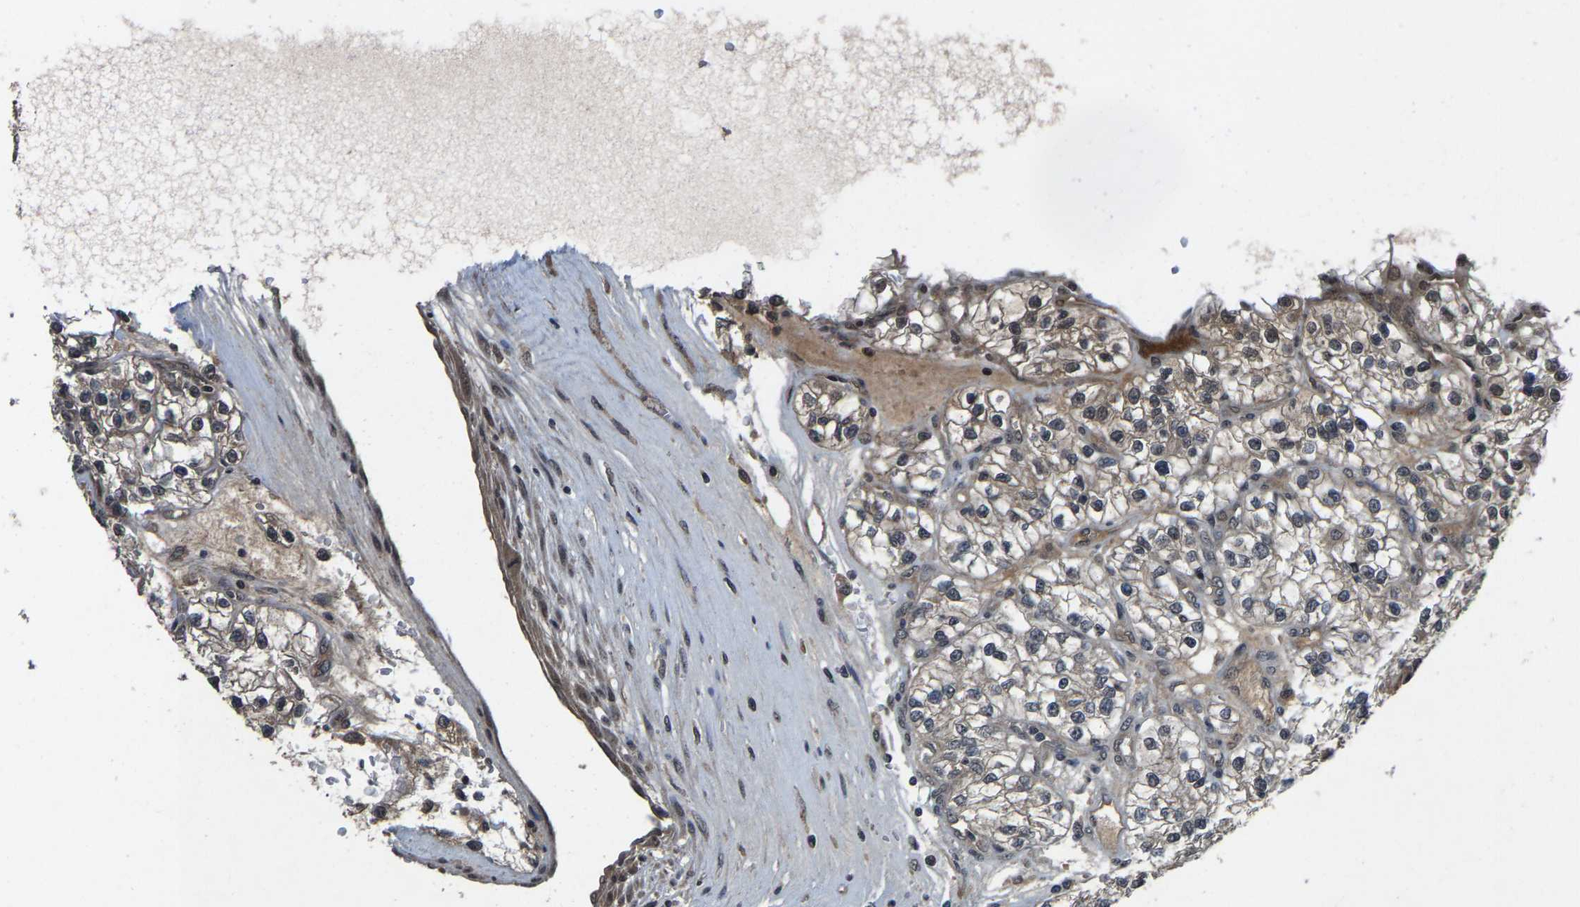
{"staining": {"intensity": "weak", "quantity": "<25%", "location": "cytoplasmic/membranous"}, "tissue": "renal cancer", "cell_type": "Tumor cells", "image_type": "cancer", "snomed": [{"axis": "morphology", "description": "Adenocarcinoma, NOS"}, {"axis": "topography", "description": "Kidney"}], "caption": "The photomicrograph shows no staining of tumor cells in renal cancer.", "gene": "HUWE1", "patient": {"sex": "female", "age": 57}}